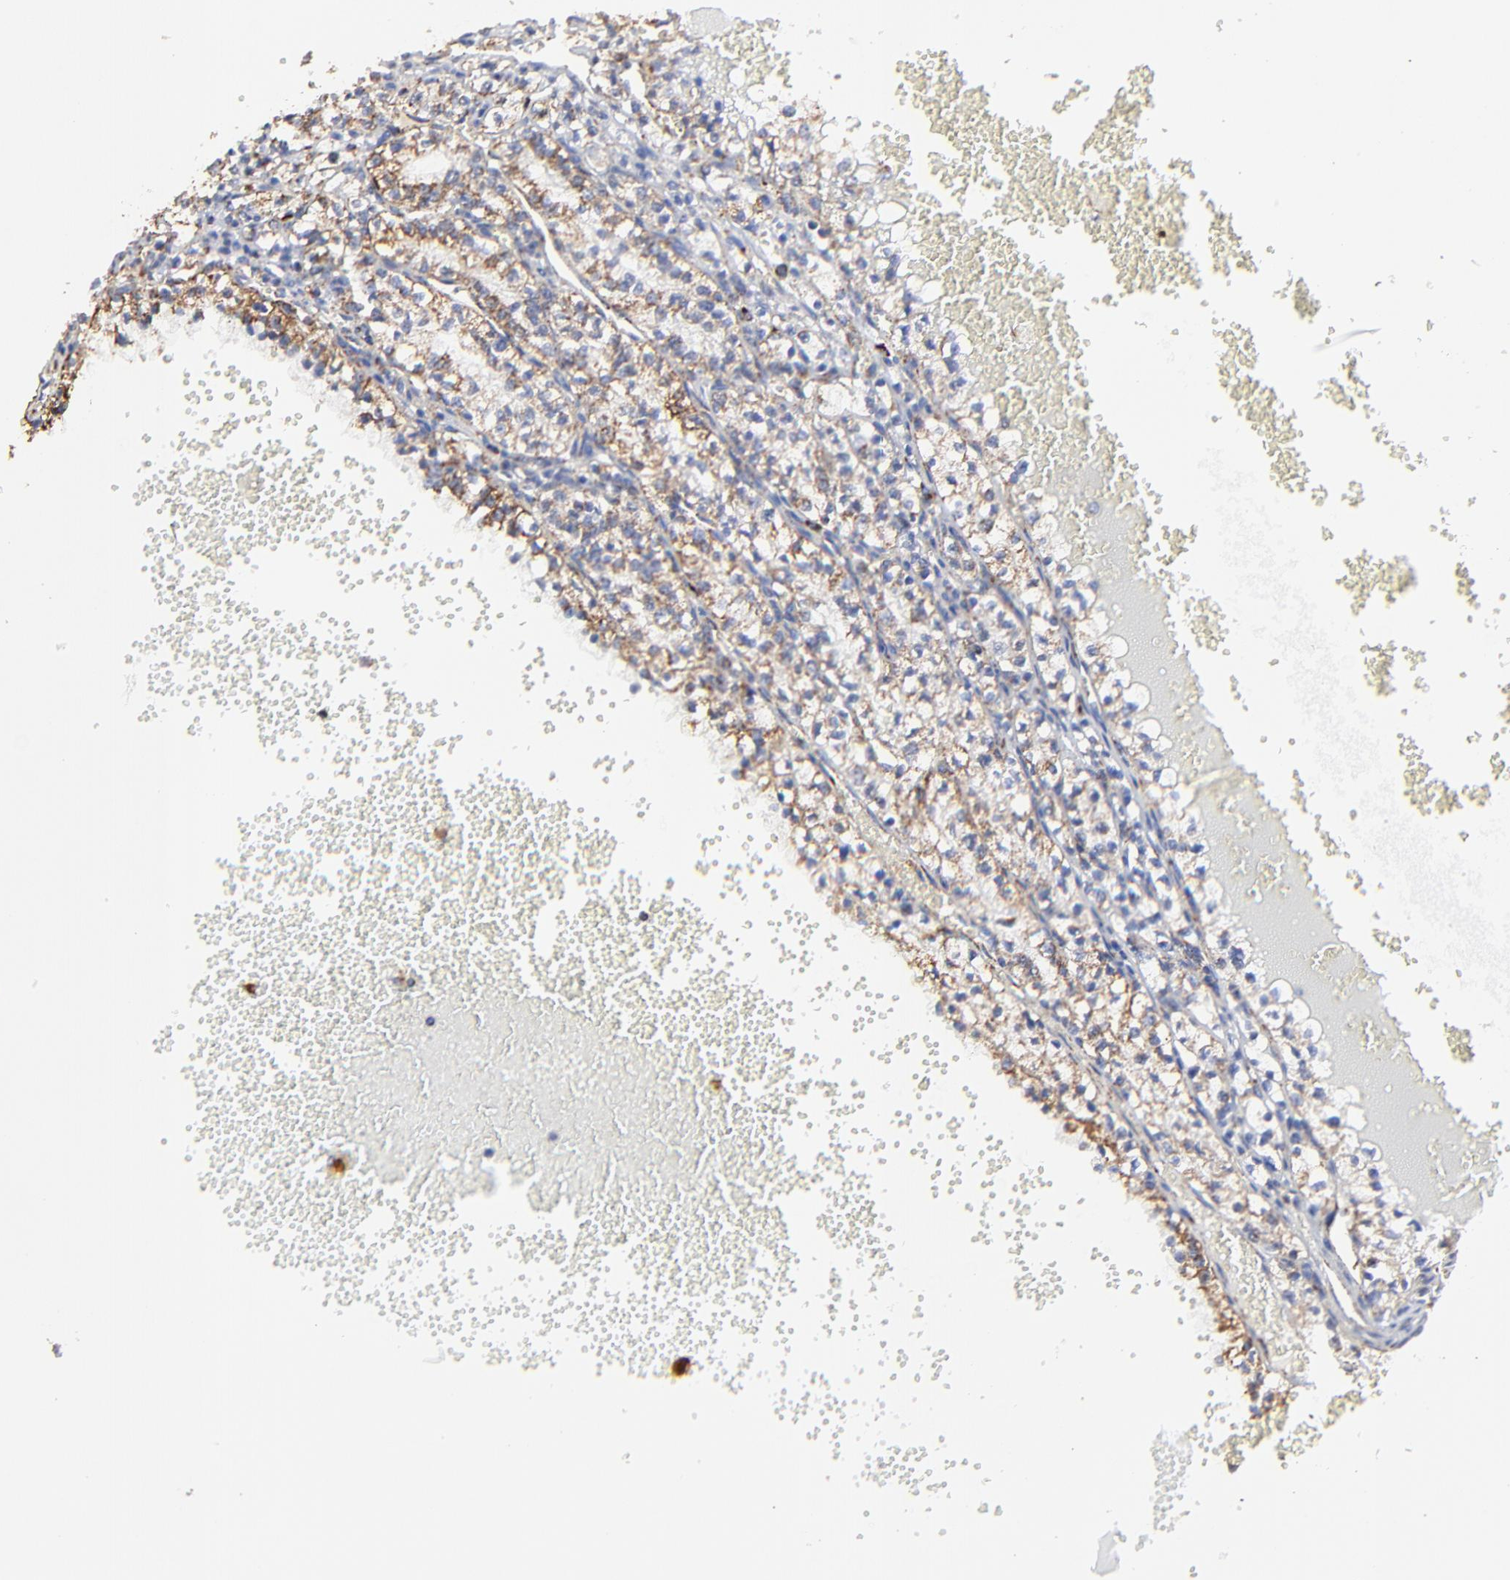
{"staining": {"intensity": "weak", "quantity": "25%-75%", "location": "cytoplasmic/membranous"}, "tissue": "renal cancer", "cell_type": "Tumor cells", "image_type": "cancer", "snomed": [{"axis": "morphology", "description": "Adenocarcinoma, NOS"}, {"axis": "topography", "description": "Kidney"}], "caption": "Tumor cells reveal weak cytoplasmic/membranous staining in approximately 25%-75% of cells in renal cancer (adenocarcinoma). The protein is shown in brown color, while the nuclei are stained blue.", "gene": "PINK1", "patient": {"sex": "male", "age": 61}}